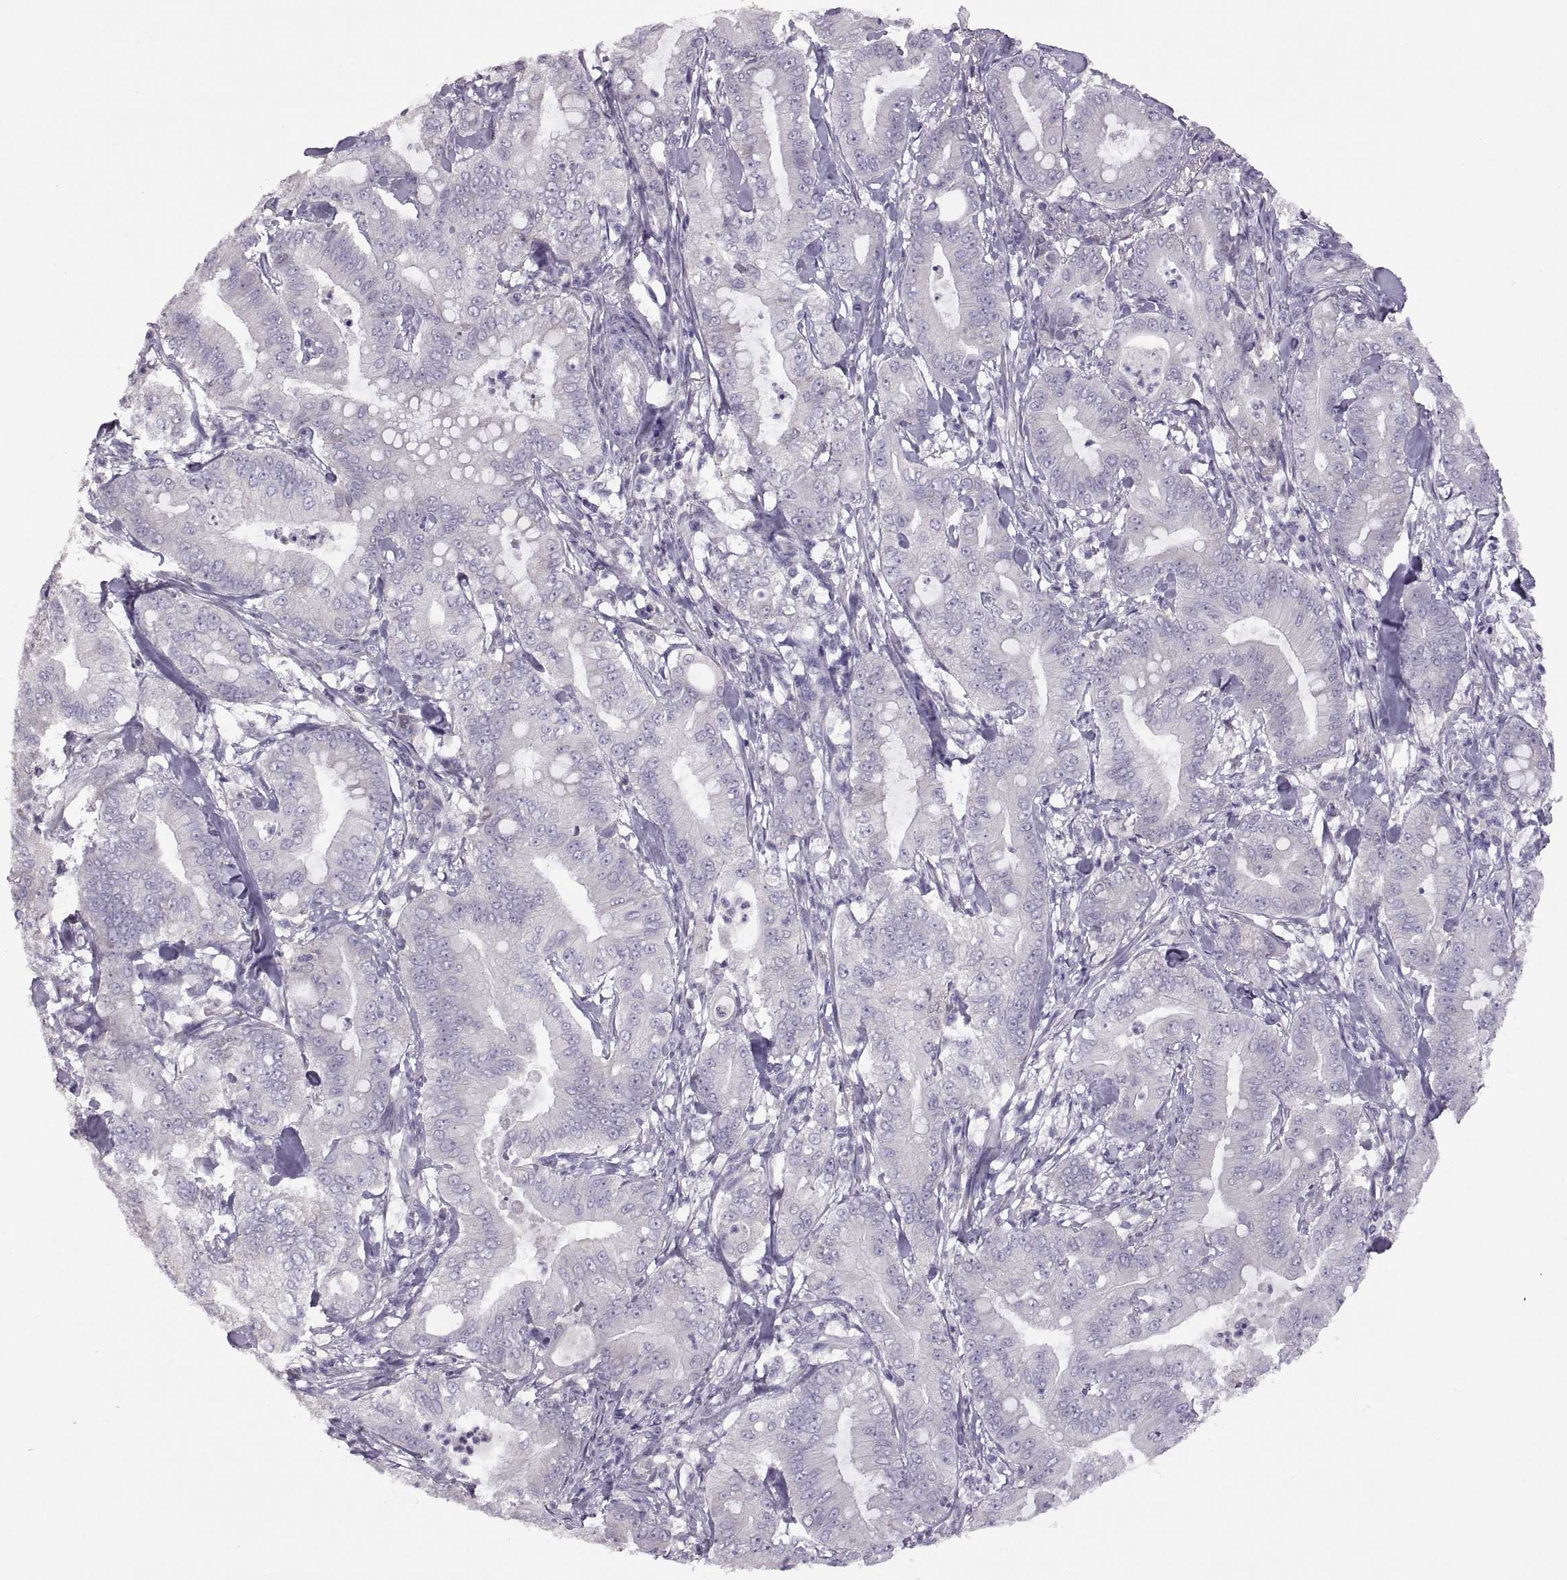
{"staining": {"intensity": "negative", "quantity": "none", "location": "none"}, "tissue": "pancreatic cancer", "cell_type": "Tumor cells", "image_type": "cancer", "snomed": [{"axis": "morphology", "description": "Adenocarcinoma, NOS"}, {"axis": "topography", "description": "Pancreas"}], "caption": "Pancreatic cancer (adenocarcinoma) stained for a protein using immunohistochemistry exhibits no staining tumor cells.", "gene": "TBX19", "patient": {"sex": "male", "age": 71}}